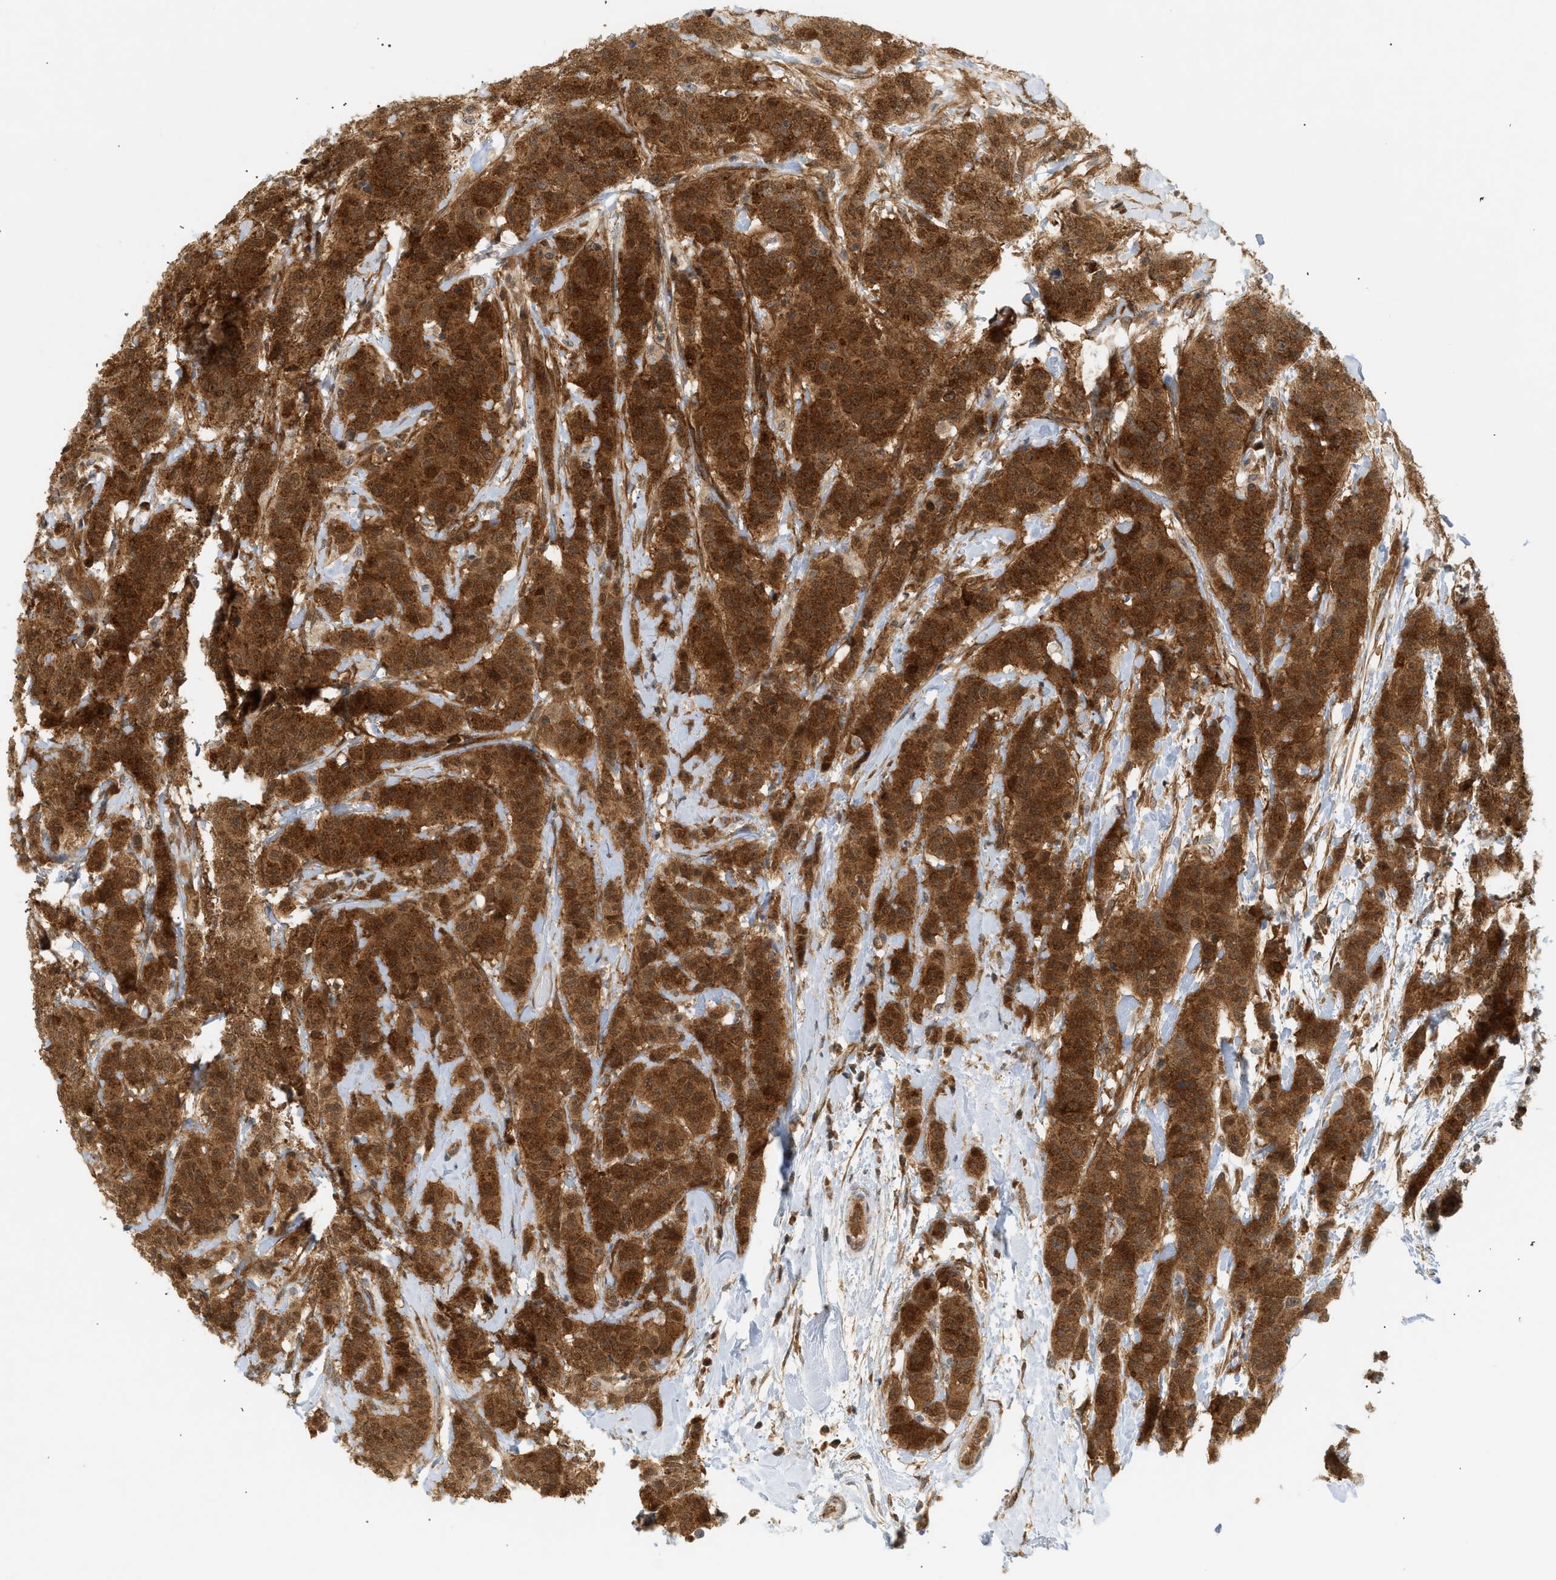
{"staining": {"intensity": "strong", "quantity": ">75%", "location": "cytoplasmic/membranous,nuclear"}, "tissue": "breast cancer", "cell_type": "Tumor cells", "image_type": "cancer", "snomed": [{"axis": "morphology", "description": "Normal tissue, NOS"}, {"axis": "morphology", "description": "Duct carcinoma"}, {"axis": "topography", "description": "Breast"}], "caption": "Breast cancer stained with immunohistochemistry (IHC) shows strong cytoplasmic/membranous and nuclear staining in approximately >75% of tumor cells.", "gene": "SHC1", "patient": {"sex": "female", "age": 40}}